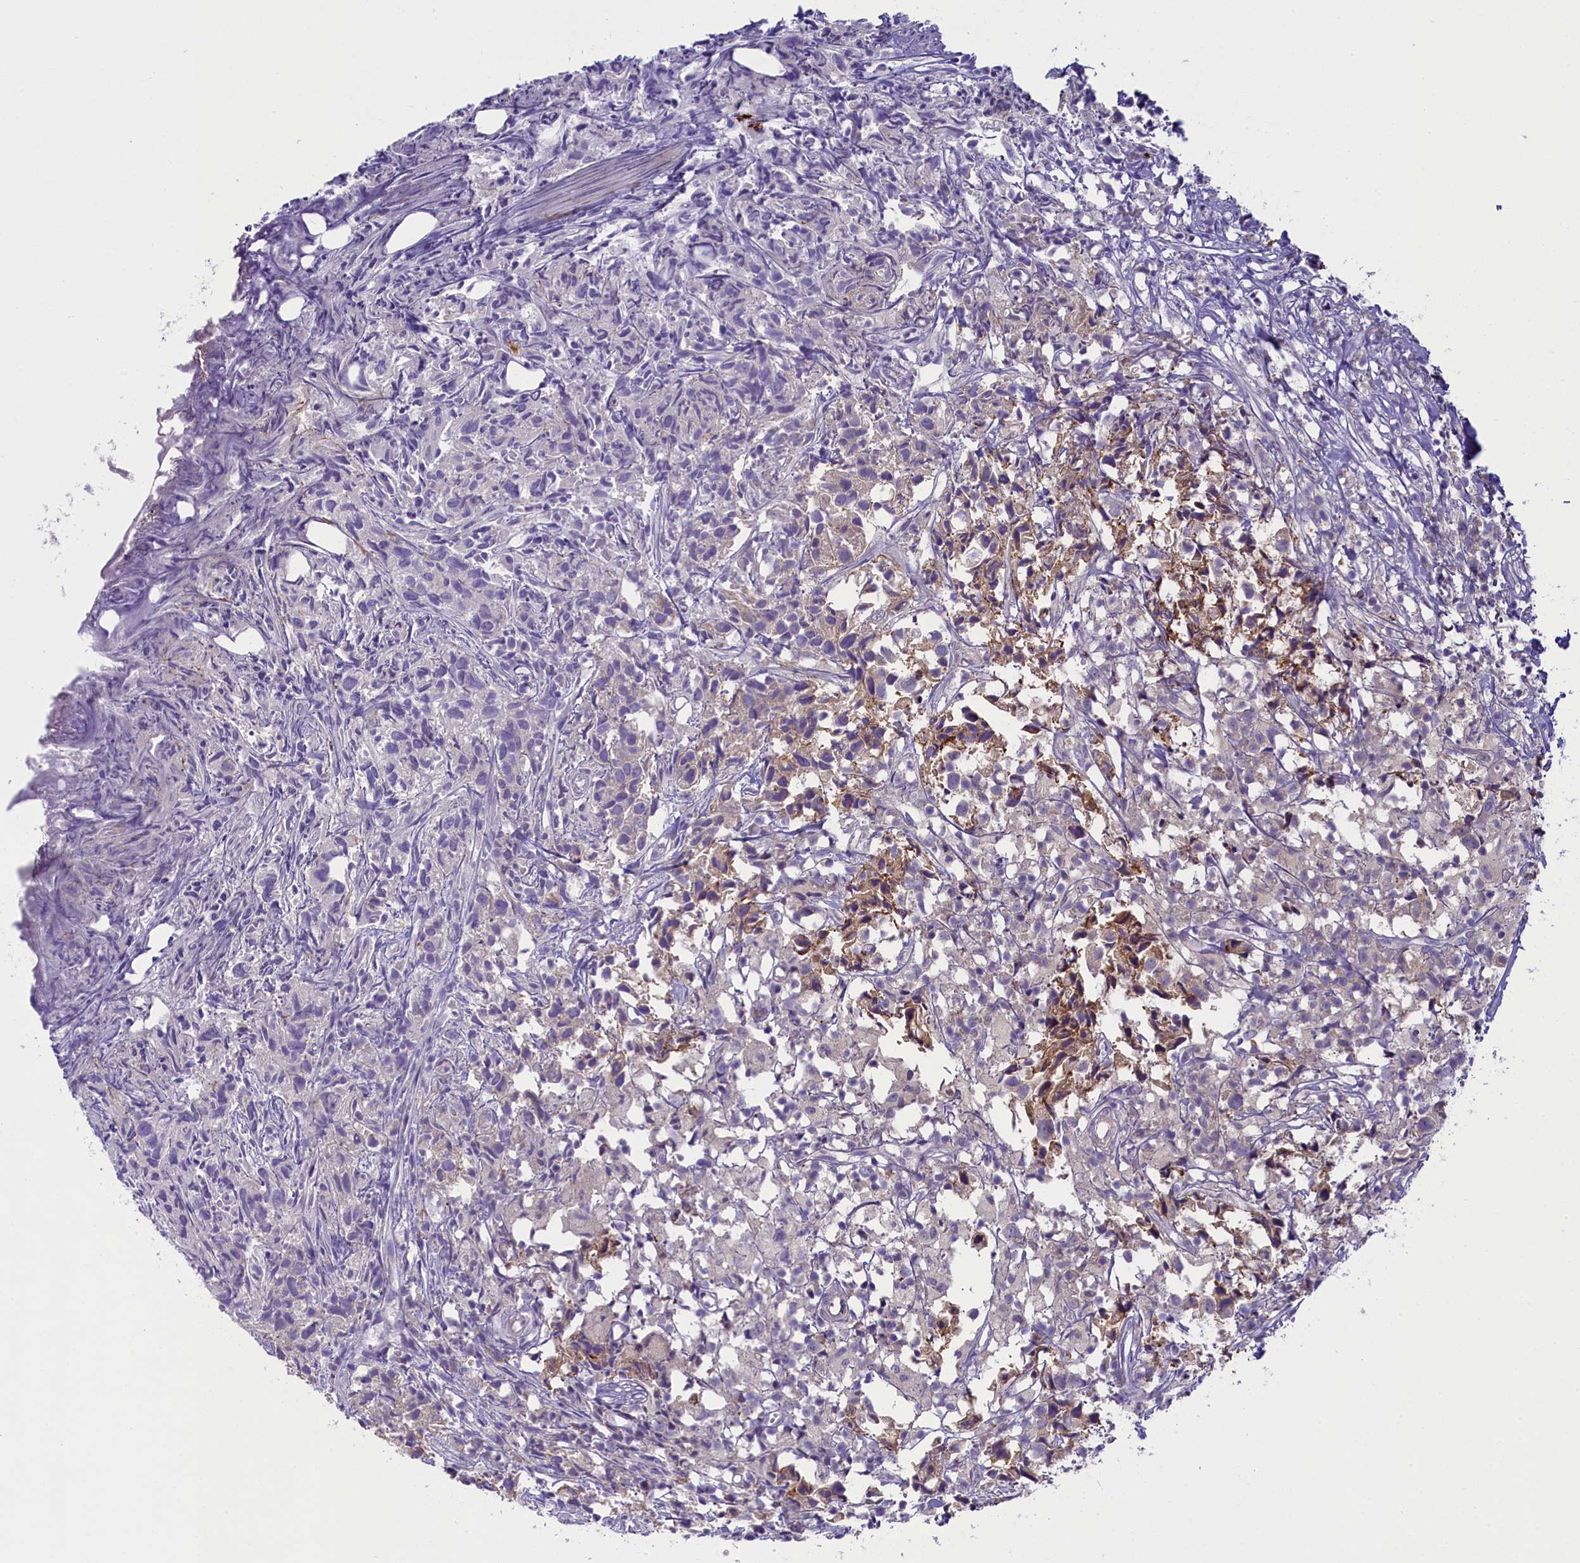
{"staining": {"intensity": "weak", "quantity": "25%-75%", "location": "cytoplasmic/membranous"}, "tissue": "urothelial cancer", "cell_type": "Tumor cells", "image_type": "cancer", "snomed": [{"axis": "morphology", "description": "Urothelial carcinoma, High grade"}, {"axis": "topography", "description": "Urinary bladder"}], "caption": "This is an image of IHC staining of urothelial cancer, which shows weak expression in the cytoplasmic/membranous of tumor cells.", "gene": "CCL23", "patient": {"sex": "female", "age": 75}}